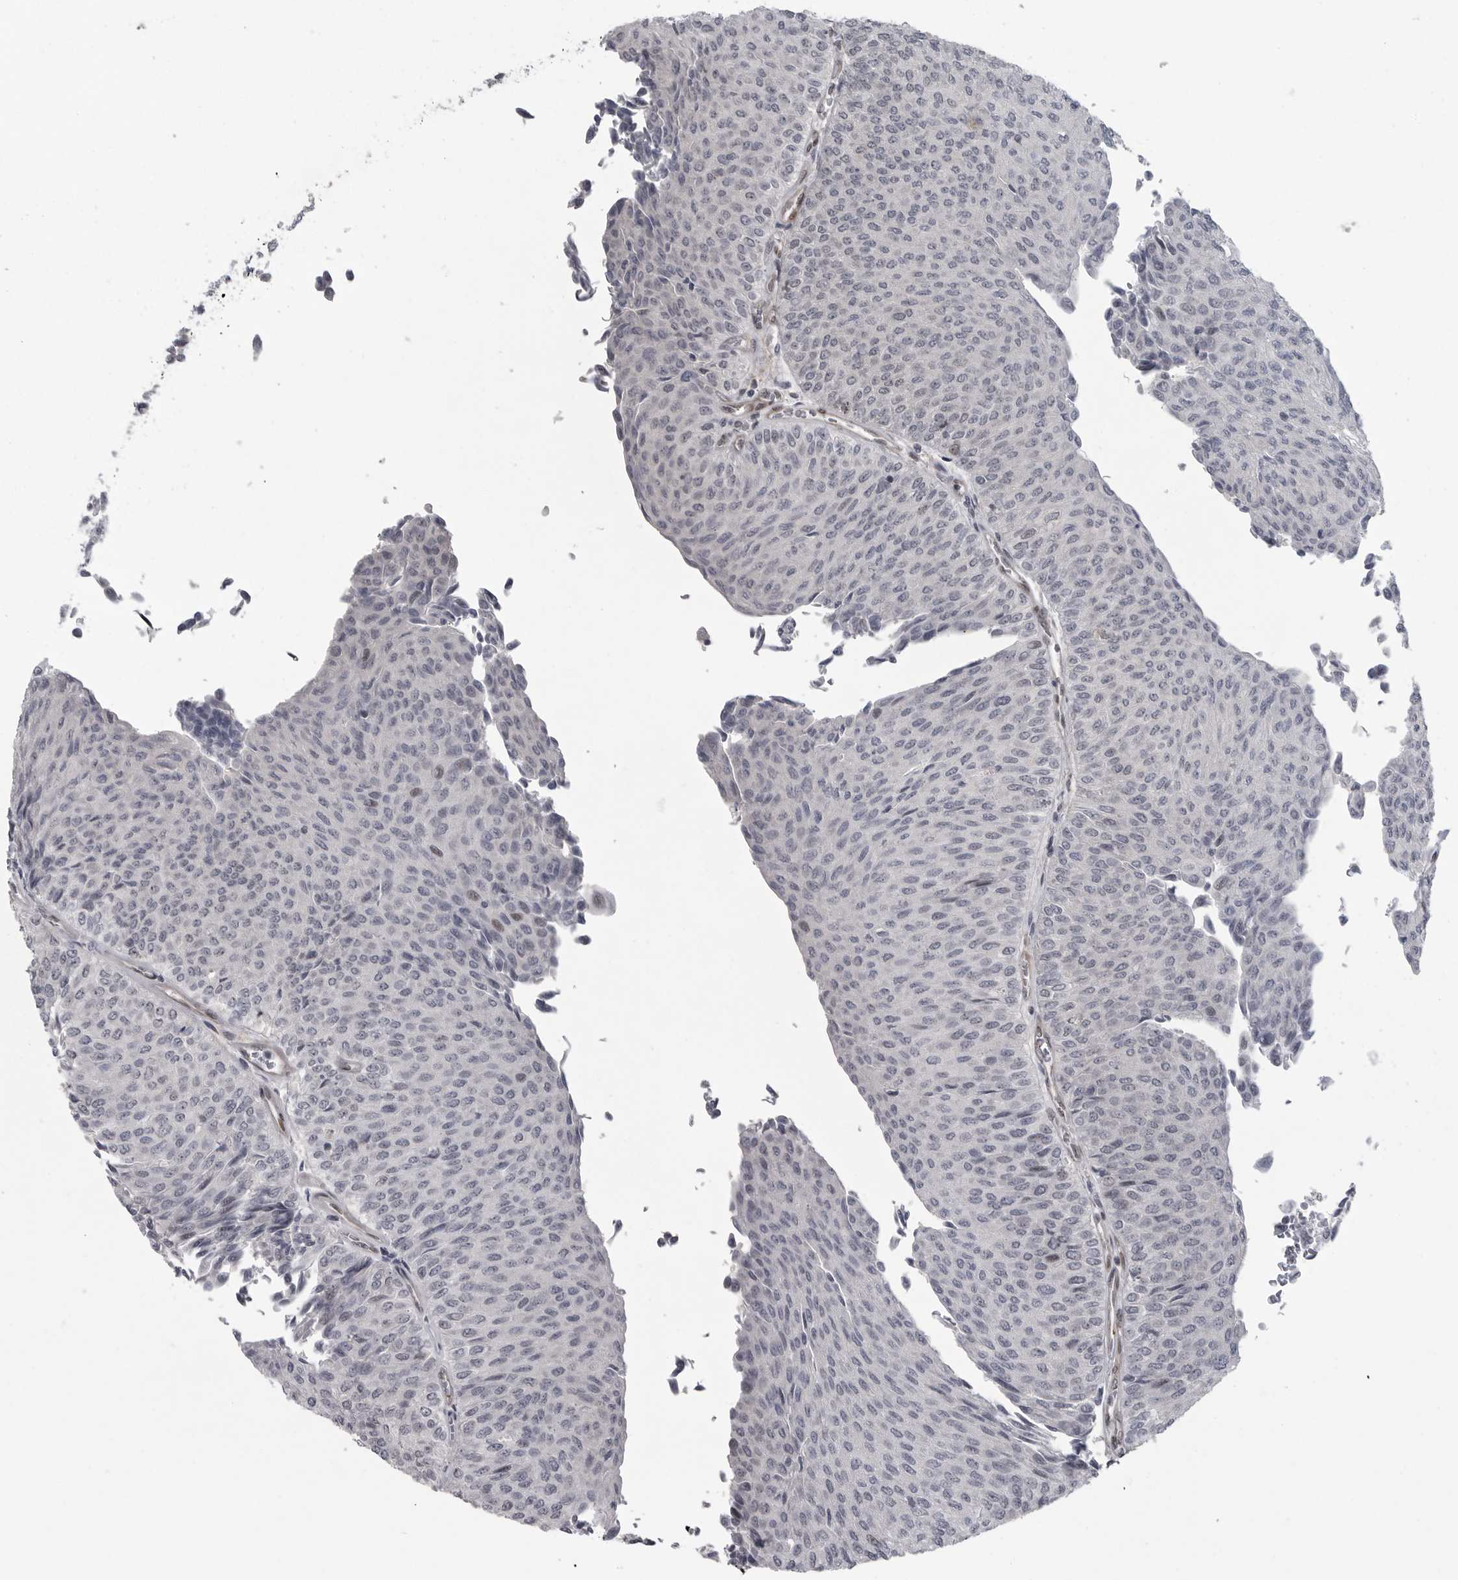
{"staining": {"intensity": "negative", "quantity": "none", "location": "none"}, "tissue": "urothelial cancer", "cell_type": "Tumor cells", "image_type": "cancer", "snomed": [{"axis": "morphology", "description": "Urothelial carcinoma, Low grade"}, {"axis": "topography", "description": "Urinary bladder"}], "caption": "IHC histopathology image of neoplastic tissue: human urothelial cancer stained with DAB exhibits no significant protein expression in tumor cells. (Immunohistochemistry, brightfield microscopy, high magnification).", "gene": "HMGN3", "patient": {"sex": "male", "age": 78}}